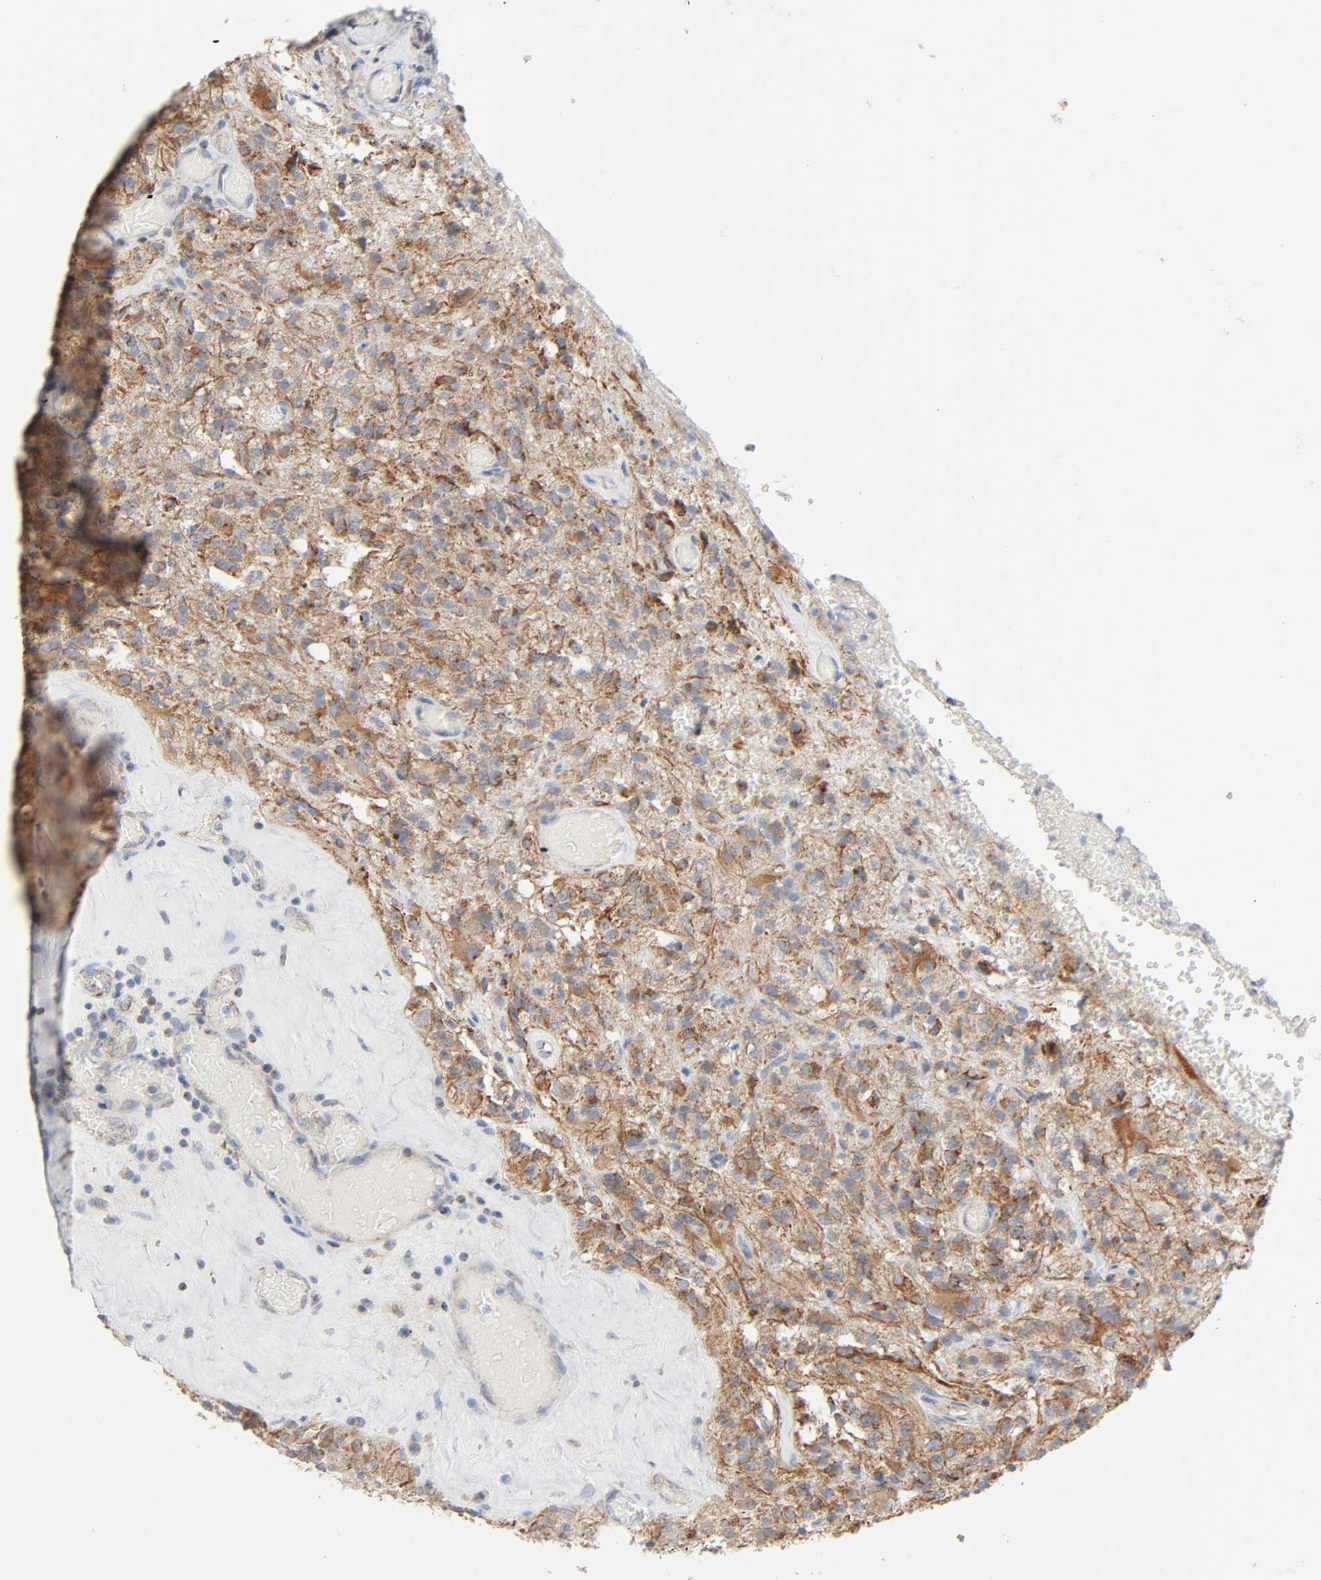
{"staining": {"intensity": "moderate", "quantity": "25%-75%", "location": "cytoplasmic/membranous"}, "tissue": "glioma", "cell_type": "Tumor cells", "image_type": "cancer", "snomed": [{"axis": "morphology", "description": "Normal tissue, NOS"}, {"axis": "morphology", "description": "Glioma, malignant, High grade"}, {"axis": "topography", "description": "Cerebral cortex"}], "caption": "High-power microscopy captured an immunohistochemistry micrograph of high-grade glioma (malignant), revealing moderate cytoplasmic/membranous positivity in about 25%-75% of tumor cells.", "gene": "SYT16", "patient": {"sex": "male", "age": 56}}